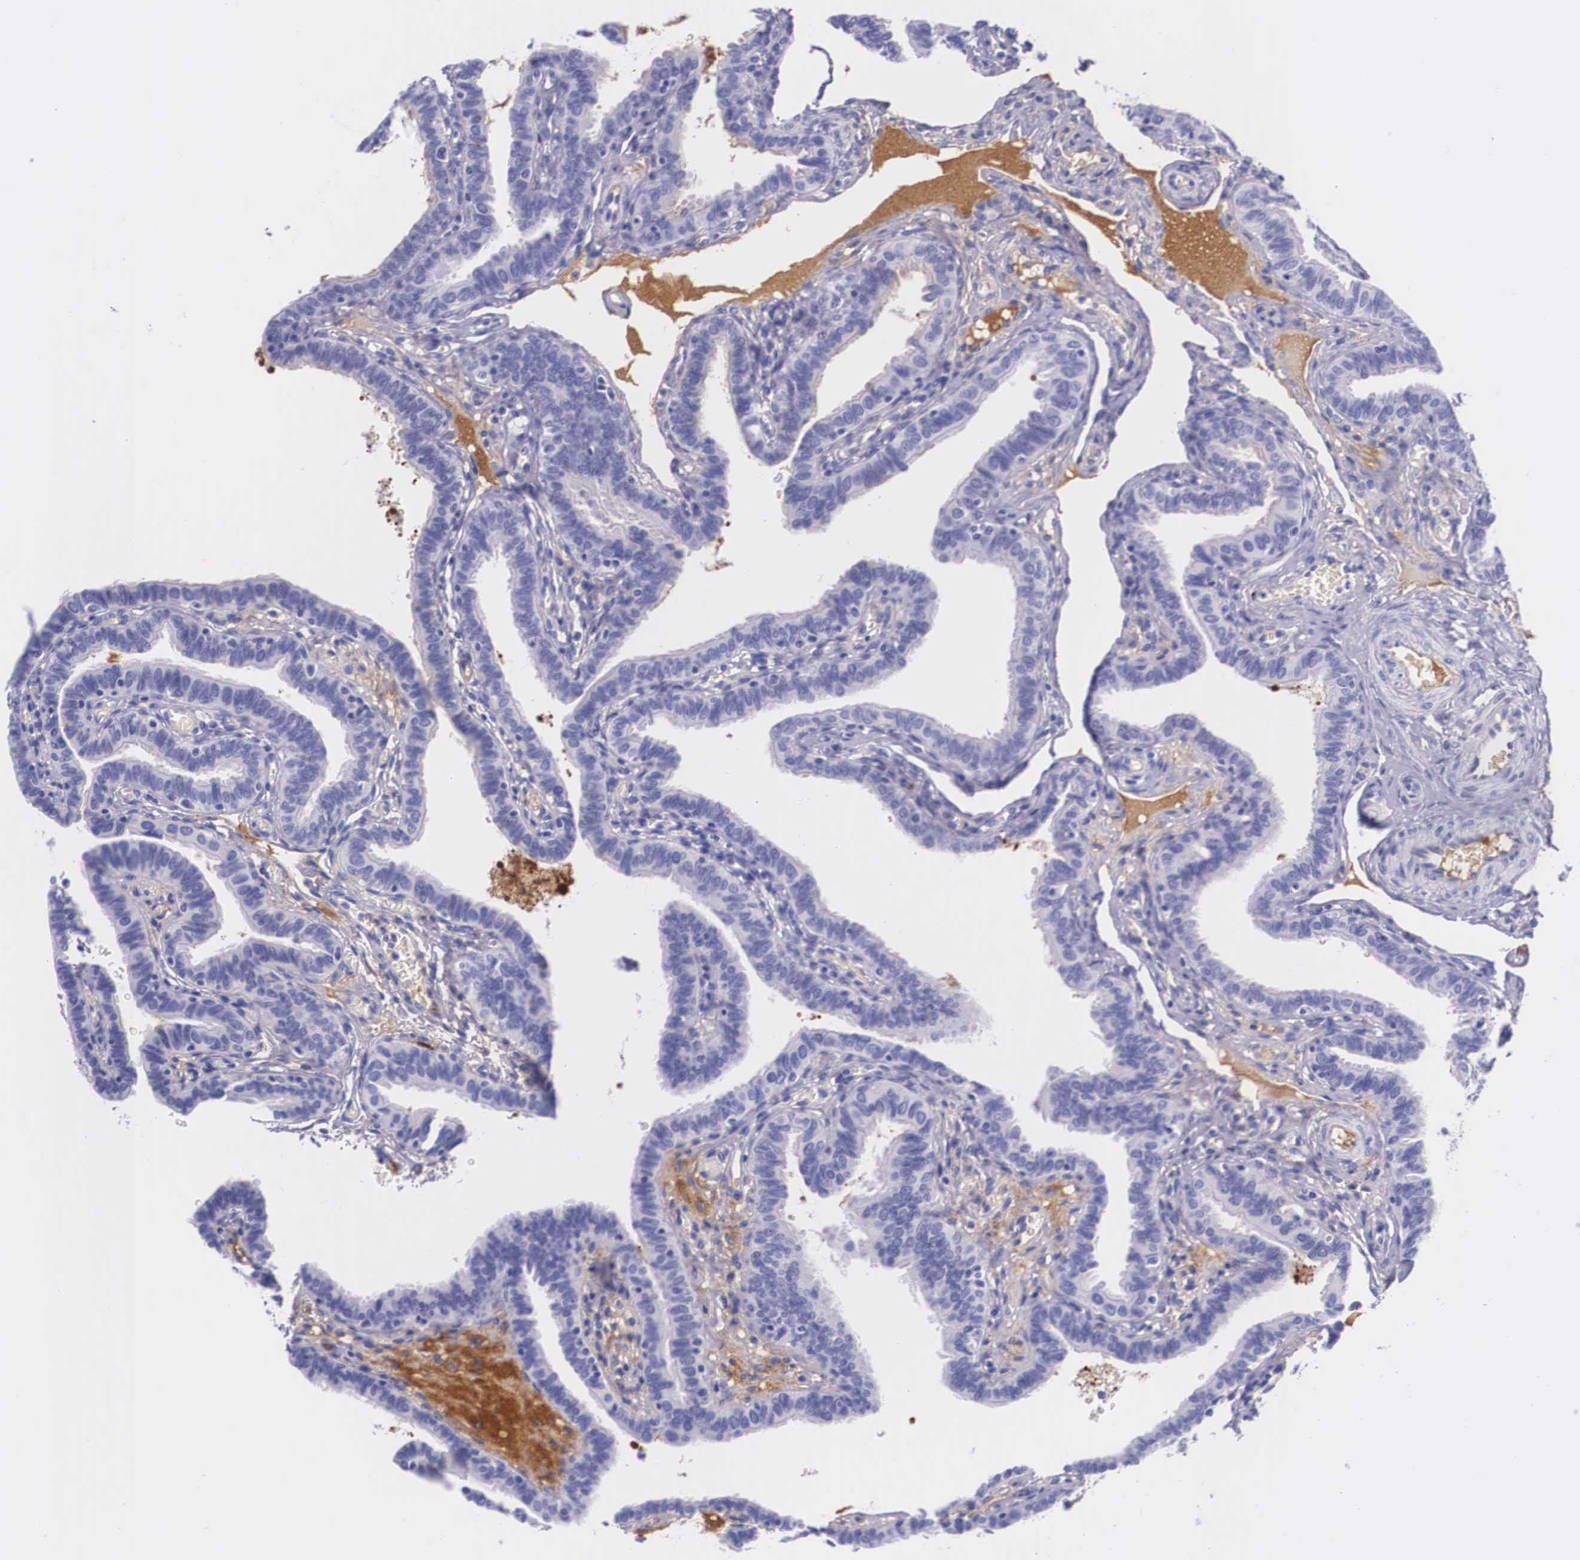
{"staining": {"intensity": "negative", "quantity": "none", "location": "none"}, "tissue": "fallopian tube", "cell_type": "Glandular cells", "image_type": "normal", "snomed": [{"axis": "morphology", "description": "Normal tissue, NOS"}, {"axis": "topography", "description": "Fallopian tube"}], "caption": "Glandular cells show no significant protein expression in unremarkable fallopian tube. Brightfield microscopy of IHC stained with DAB (brown) and hematoxylin (blue), captured at high magnification.", "gene": "PLG", "patient": {"sex": "female", "age": 38}}